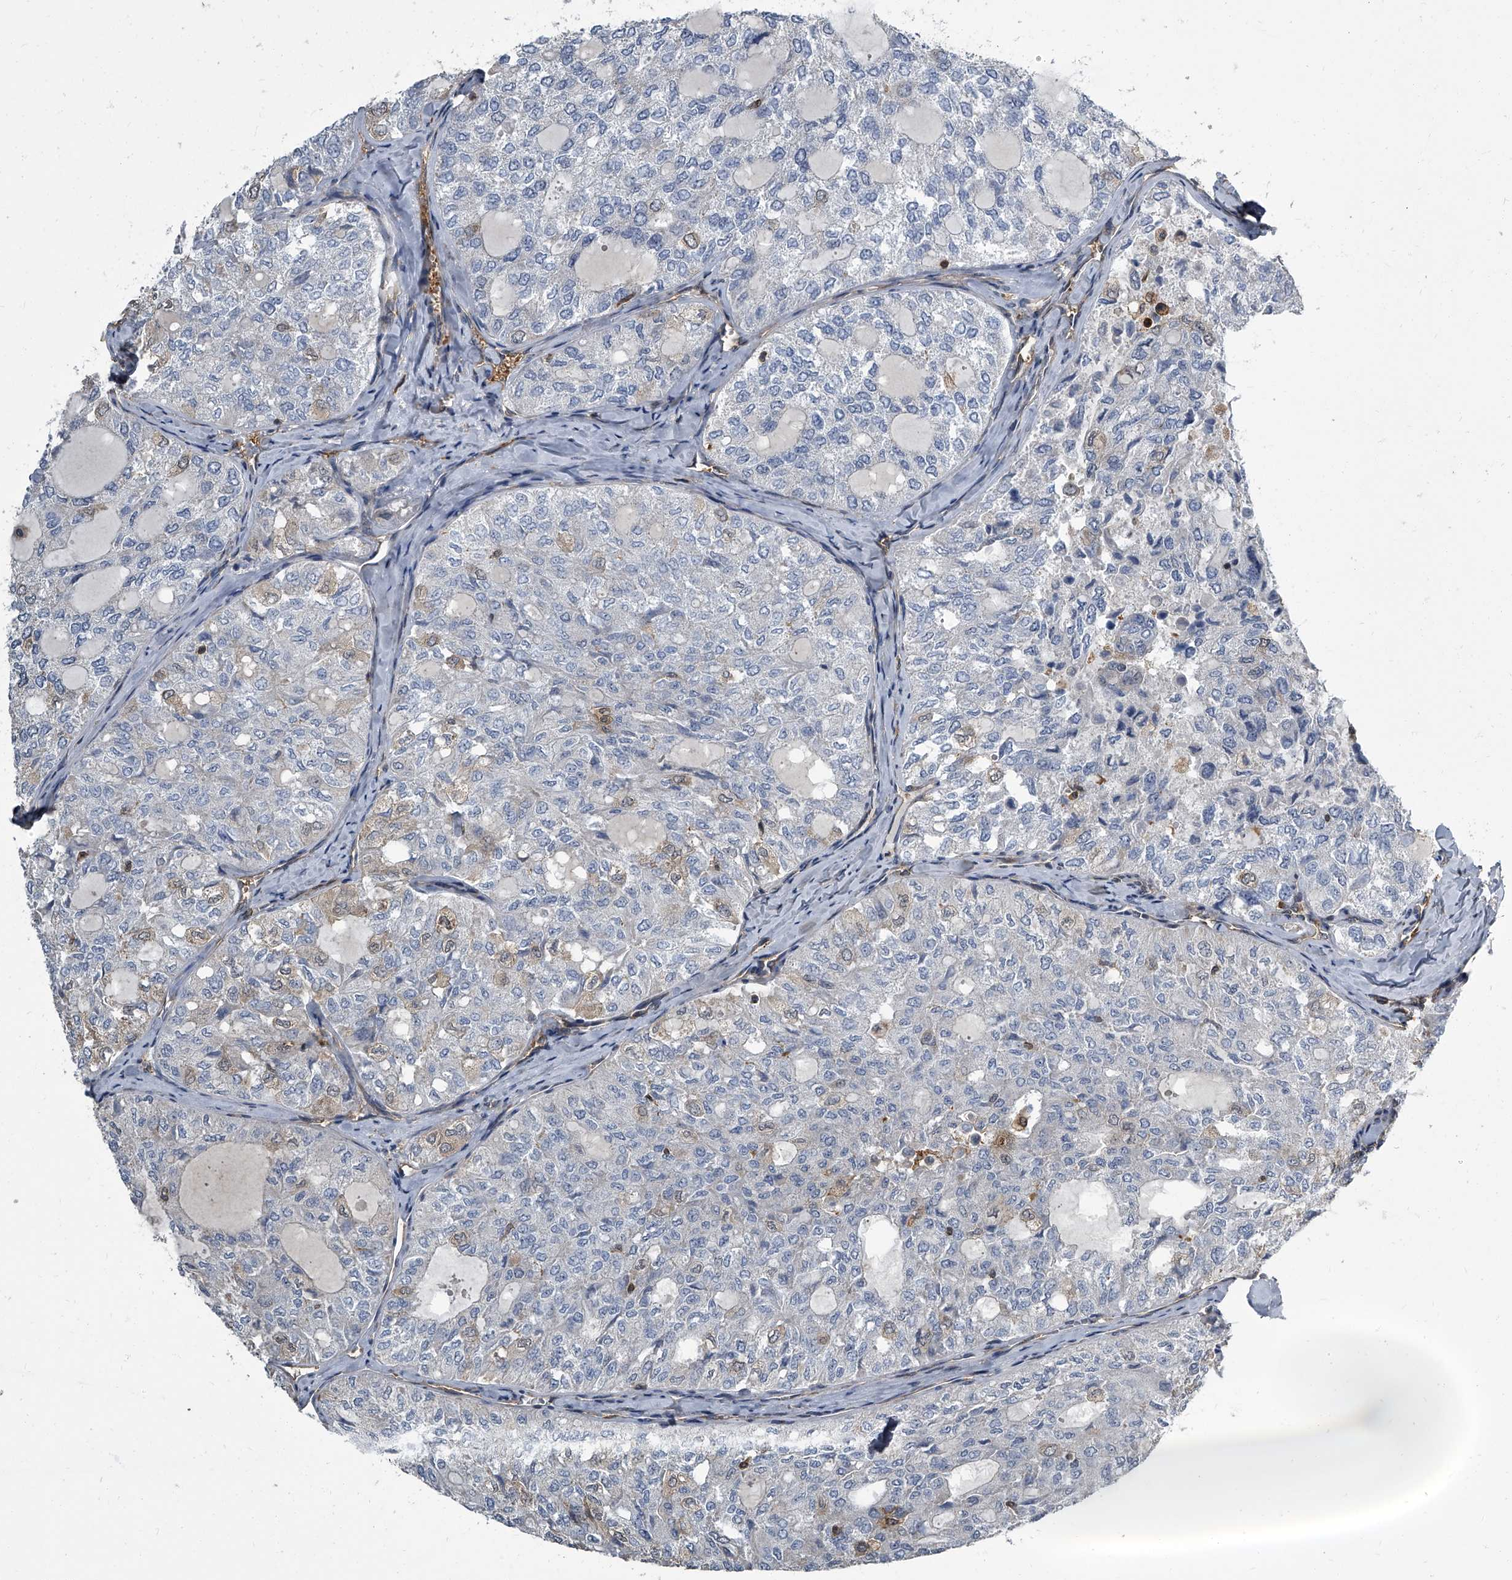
{"staining": {"intensity": "weak", "quantity": "<25%", "location": "cytoplasmic/membranous"}, "tissue": "thyroid cancer", "cell_type": "Tumor cells", "image_type": "cancer", "snomed": [{"axis": "morphology", "description": "Follicular adenoma carcinoma, NOS"}, {"axis": "topography", "description": "Thyroid gland"}], "caption": "Immunohistochemistry (IHC) micrograph of human thyroid cancer stained for a protein (brown), which demonstrates no staining in tumor cells. (DAB immunohistochemistry (IHC), high magnification).", "gene": "CDV3", "patient": {"sex": "male", "age": 75}}